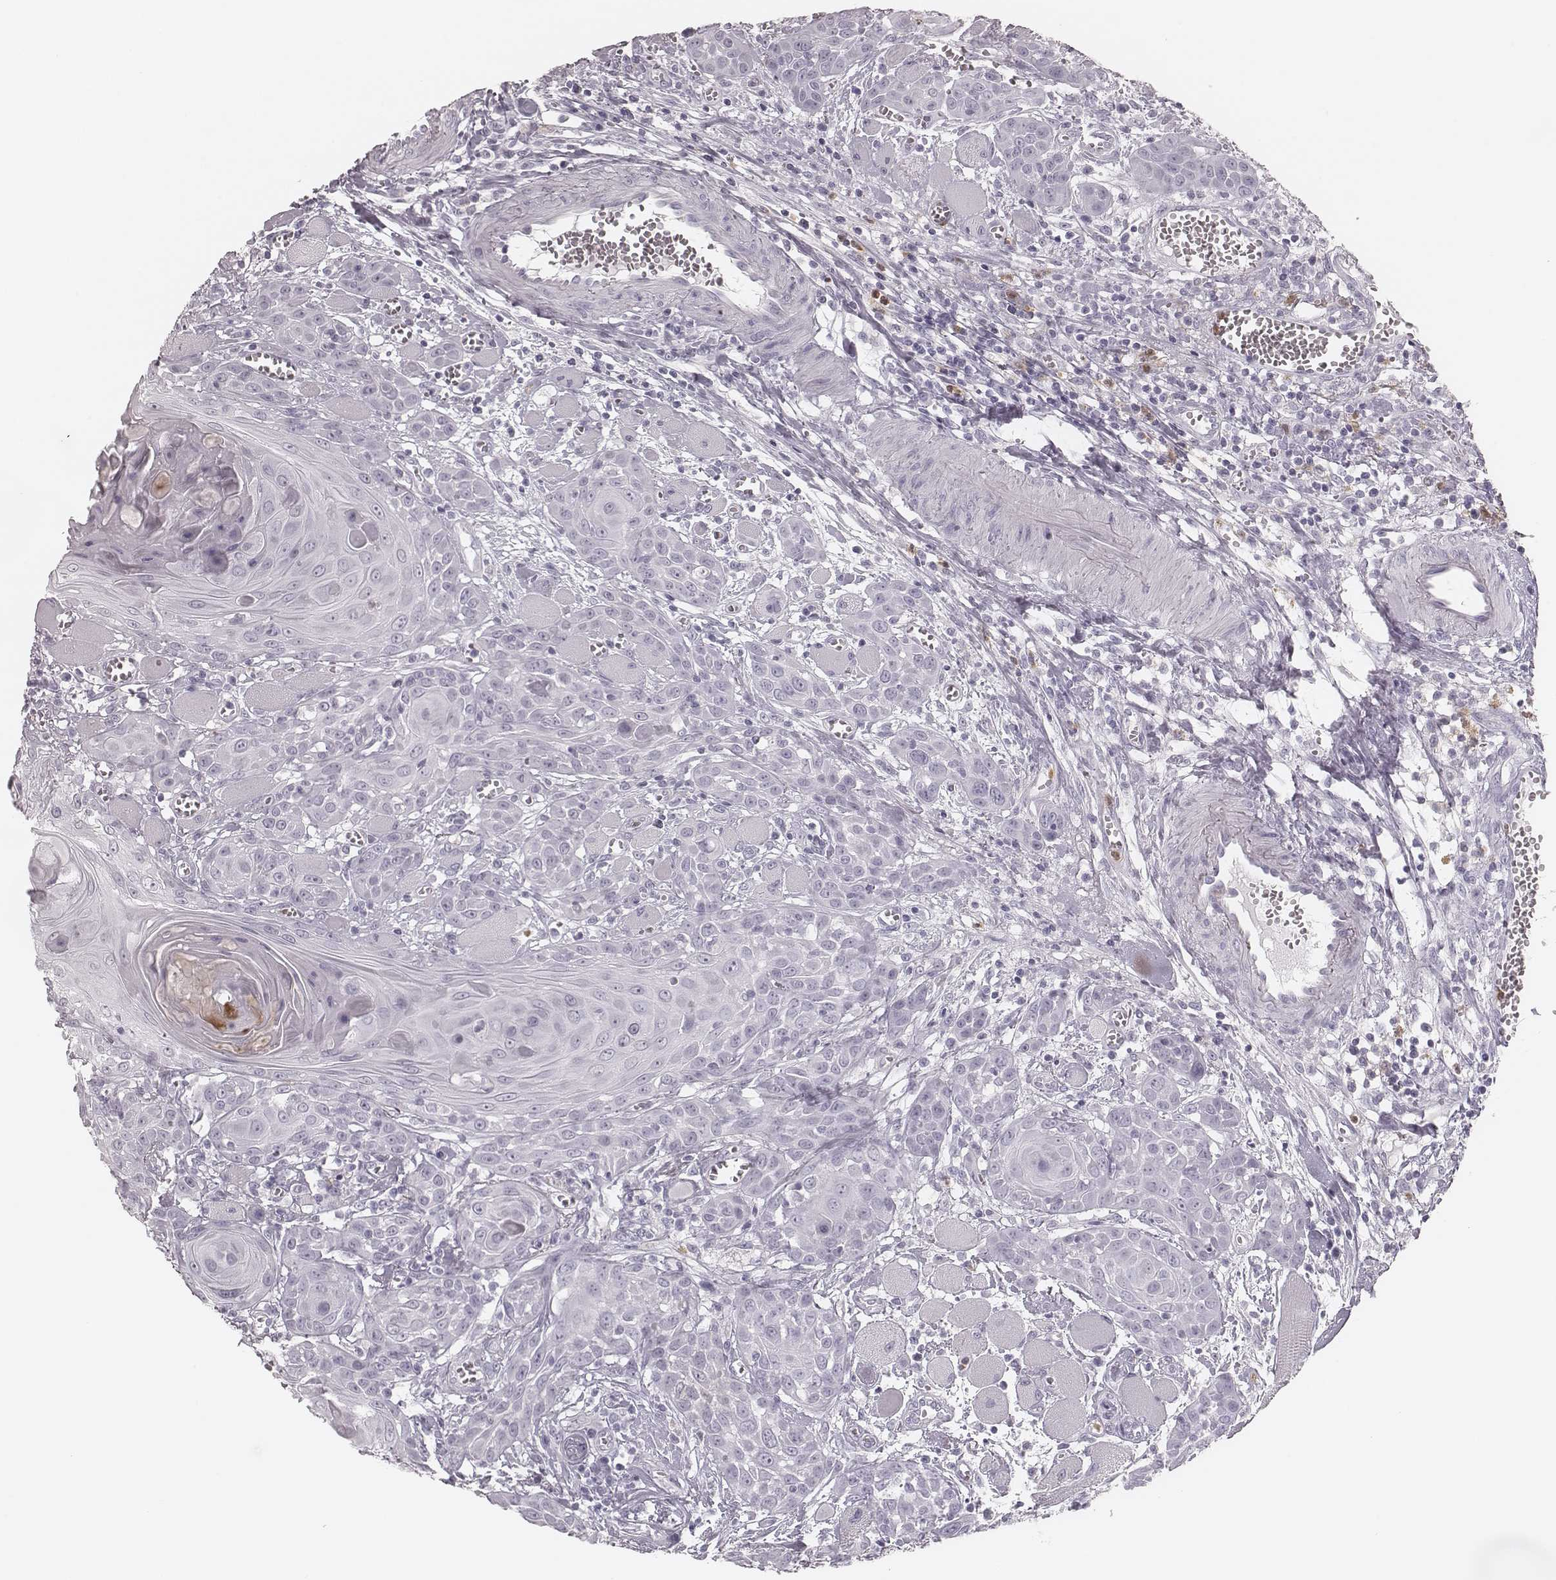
{"staining": {"intensity": "negative", "quantity": "none", "location": "none"}, "tissue": "head and neck cancer", "cell_type": "Tumor cells", "image_type": "cancer", "snomed": [{"axis": "morphology", "description": "Squamous cell carcinoma, NOS"}, {"axis": "topography", "description": "Head-Neck"}], "caption": "A histopathology image of head and neck cancer (squamous cell carcinoma) stained for a protein exhibits no brown staining in tumor cells.", "gene": "ELANE", "patient": {"sex": "female", "age": 80}}